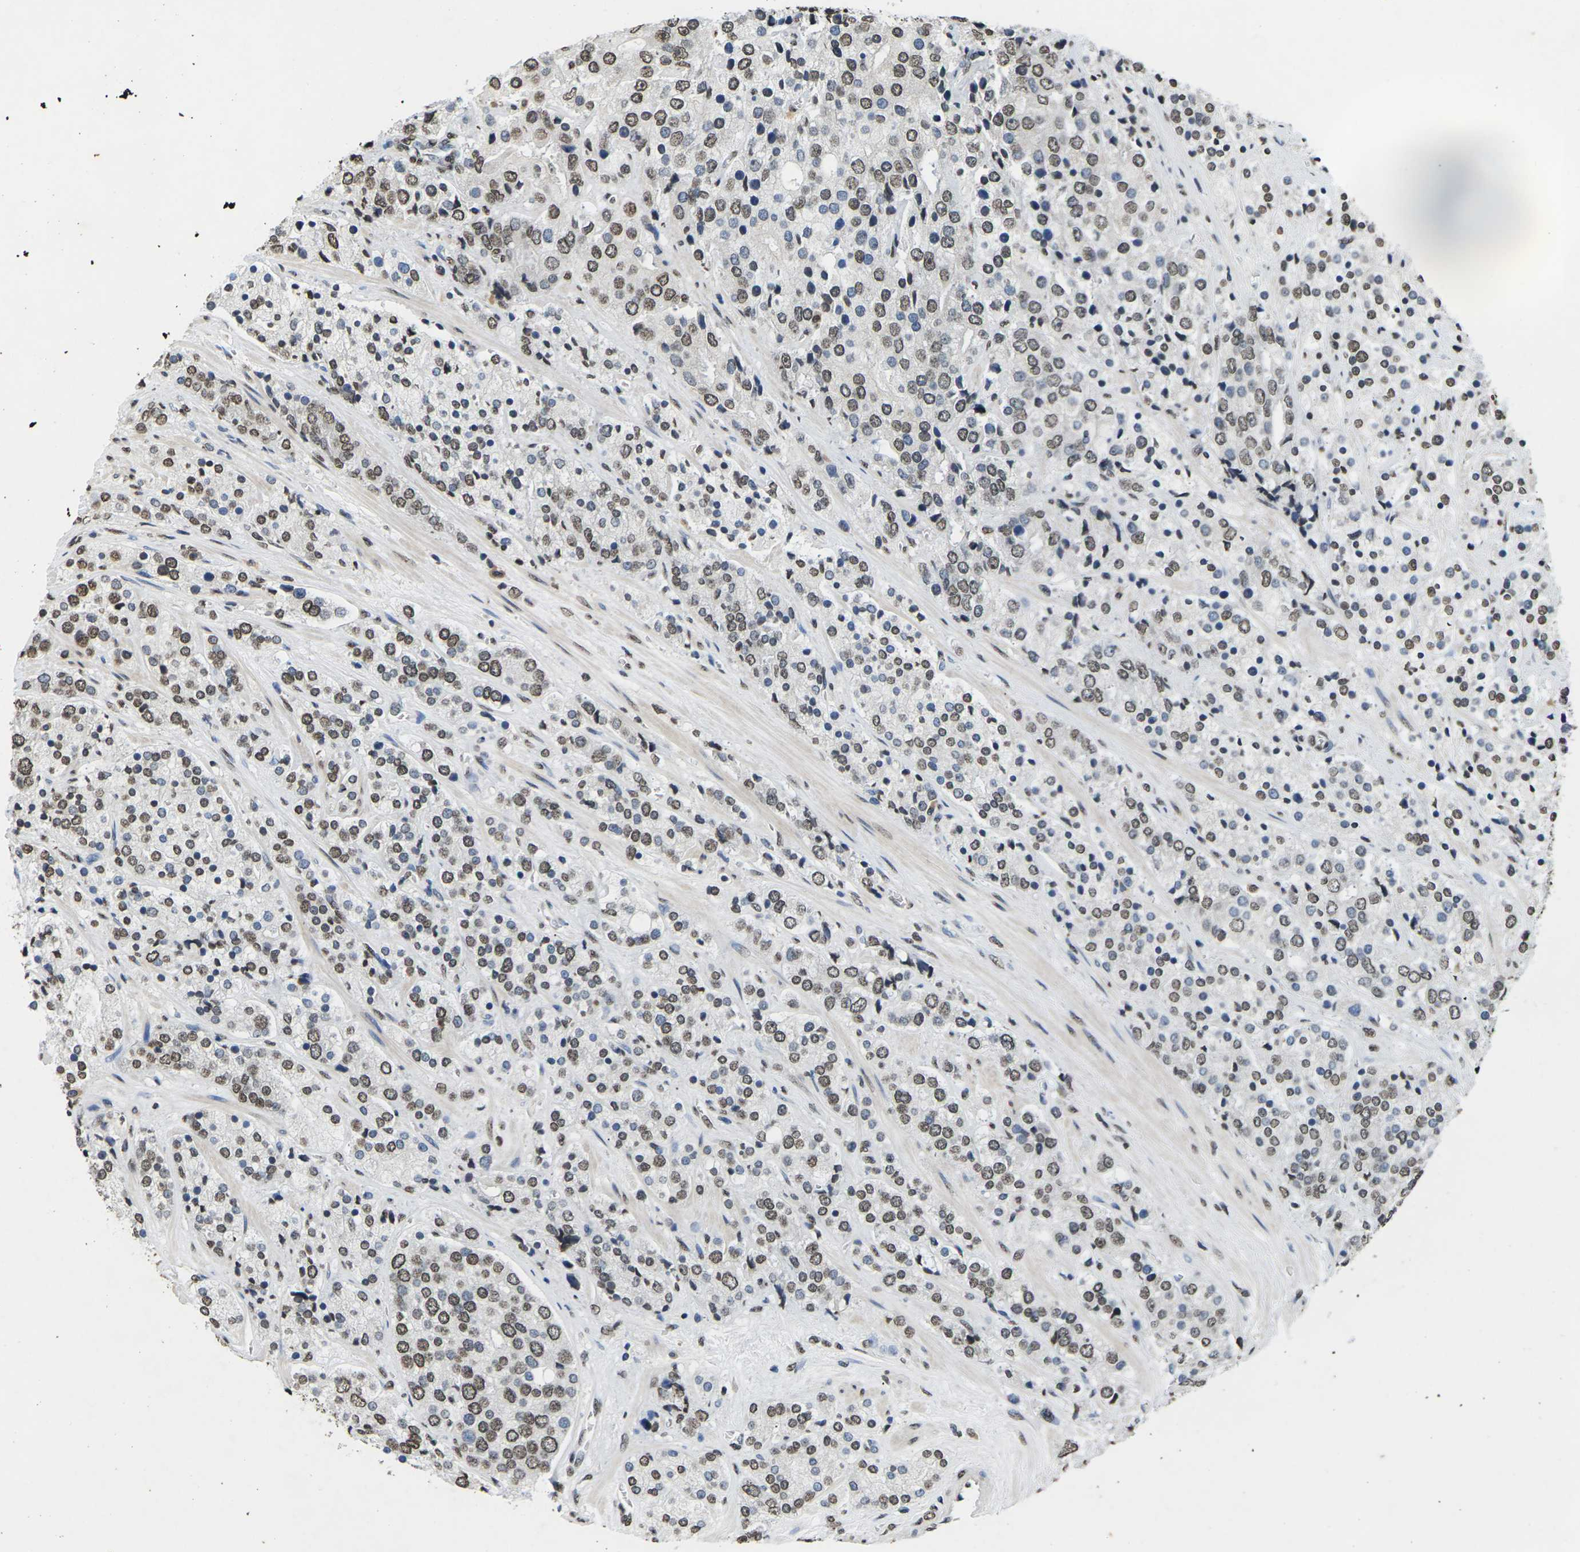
{"staining": {"intensity": "moderate", "quantity": ">75%", "location": "nuclear"}, "tissue": "prostate cancer", "cell_type": "Tumor cells", "image_type": "cancer", "snomed": [{"axis": "morphology", "description": "Adenocarcinoma, High grade"}, {"axis": "topography", "description": "Prostate"}], "caption": "DAB immunohistochemical staining of prostate cancer demonstrates moderate nuclear protein staining in about >75% of tumor cells. The staining is performed using DAB brown chromogen to label protein expression. The nuclei are counter-stained blue using hematoxylin.", "gene": "EMSY", "patient": {"sex": "male", "age": 71}}